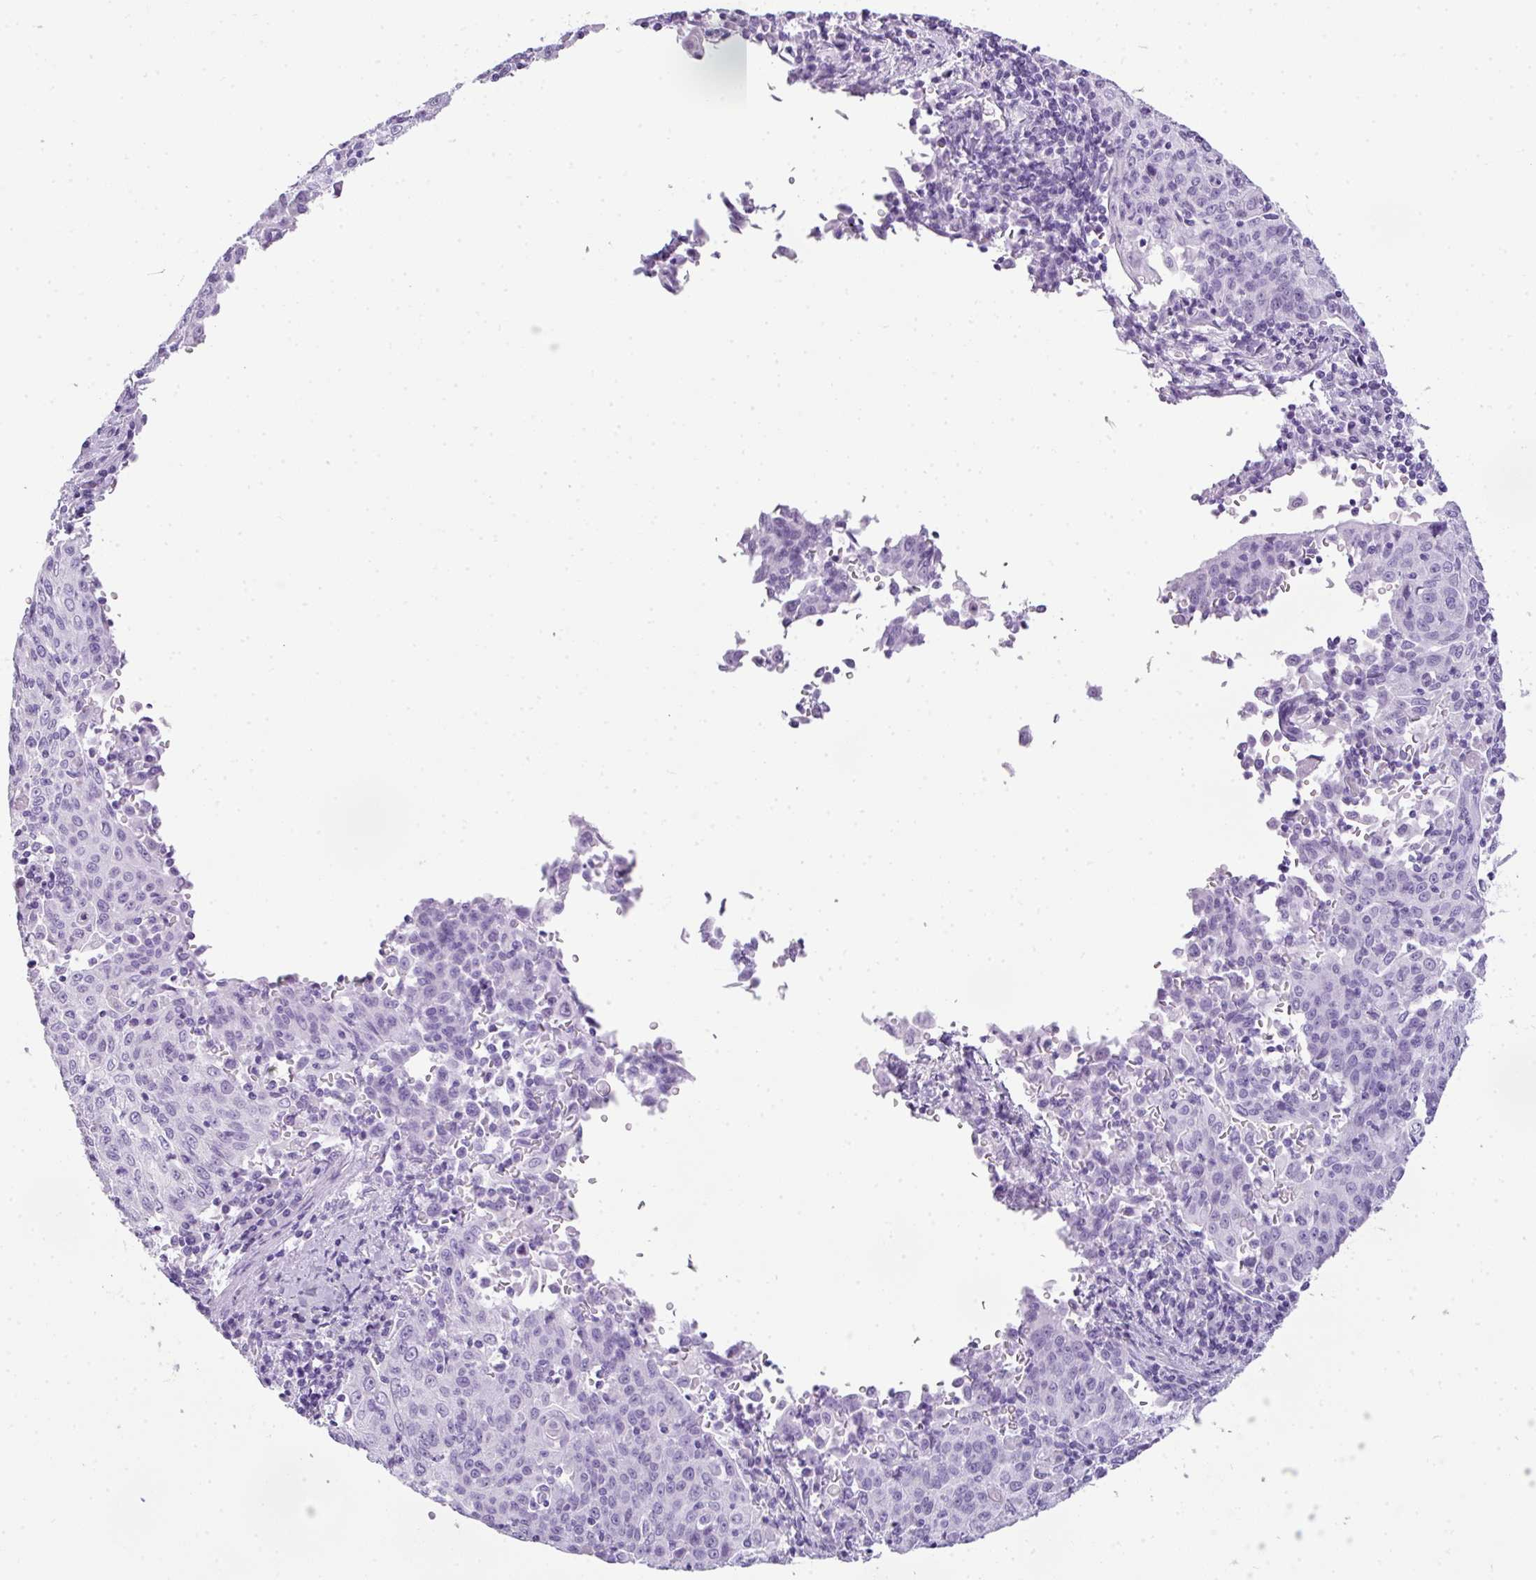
{"staining": {"intensity": "negative", "quantity": "none", "location": "none"}, "tissue": "cervical cancer", "cell_type": "Tumor cells", "image_type": "cancer", "snomed": [{"axis": "morphology", "description": "Squamous cell carcinoma, NOS"}, {"axis": "topography", "description": "Cervix"}], "caption": "IHC histopathology image of cervical cancer (squamous cell carcinoma) stained for a protein (brown), which displays no staining in tumor cells.", "gene": "TNP1", "patient": {"sex": "female", "age": 48}}